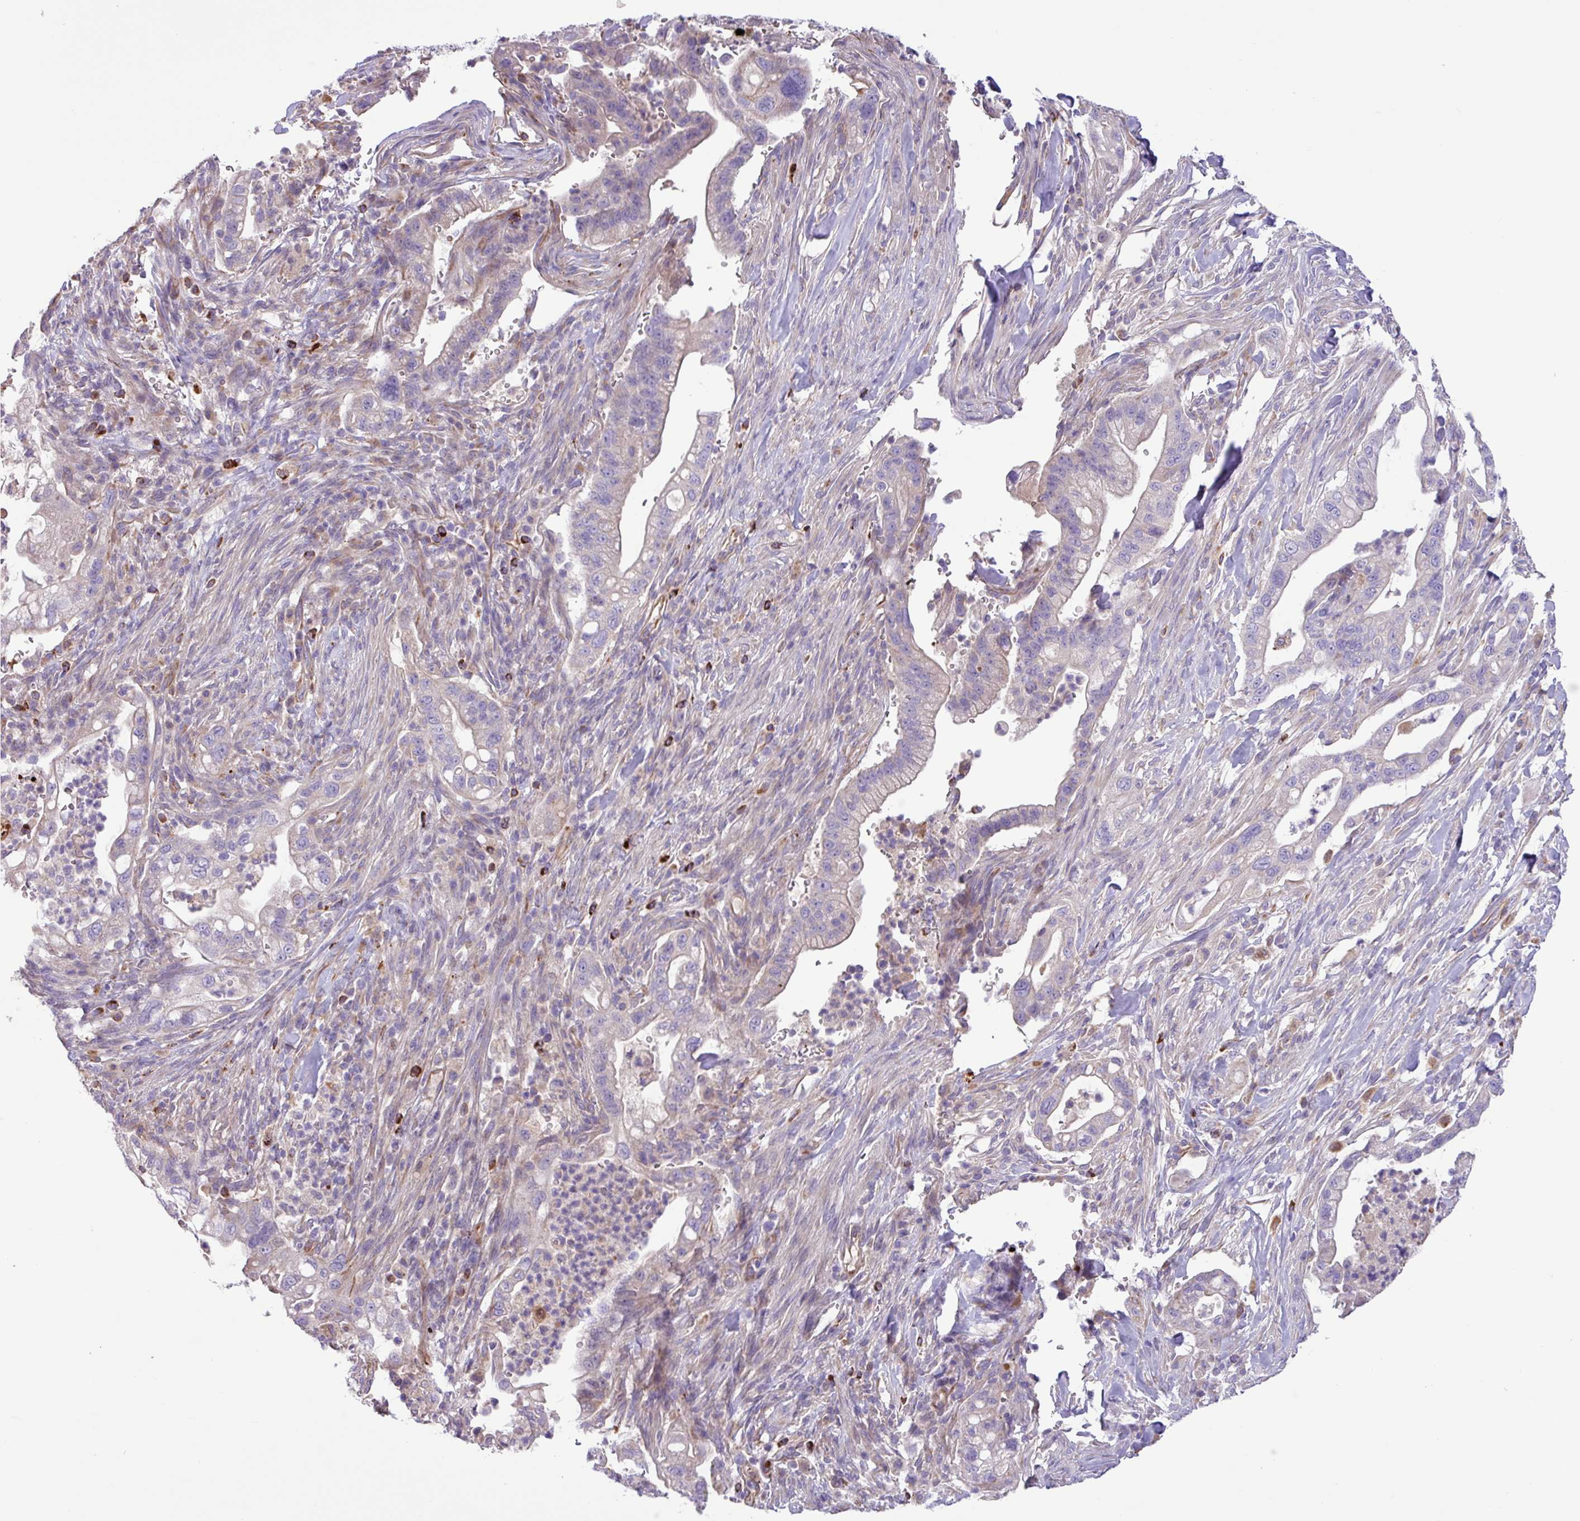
{"staining": {"intensity": "negative", "quantity": "none", "location": "none"}, "tissue": "pancreatic cancer", "cell_type": "Tumor cells", "image_type": "cancer", "snomed": [{"axis": "morphology", "description": "Adenocarcinoma, NOS"}, {"axis": "topography", "description": "Pancreas"}], "caption": "A photomicrograph of pancreatic cancer stained for a protein reveals no brown staining in tumor cells. (IHC, brightfield microscopy, high magnification).", "gene": "MRM2", "patient": {"sex": "male", "age": 44}}